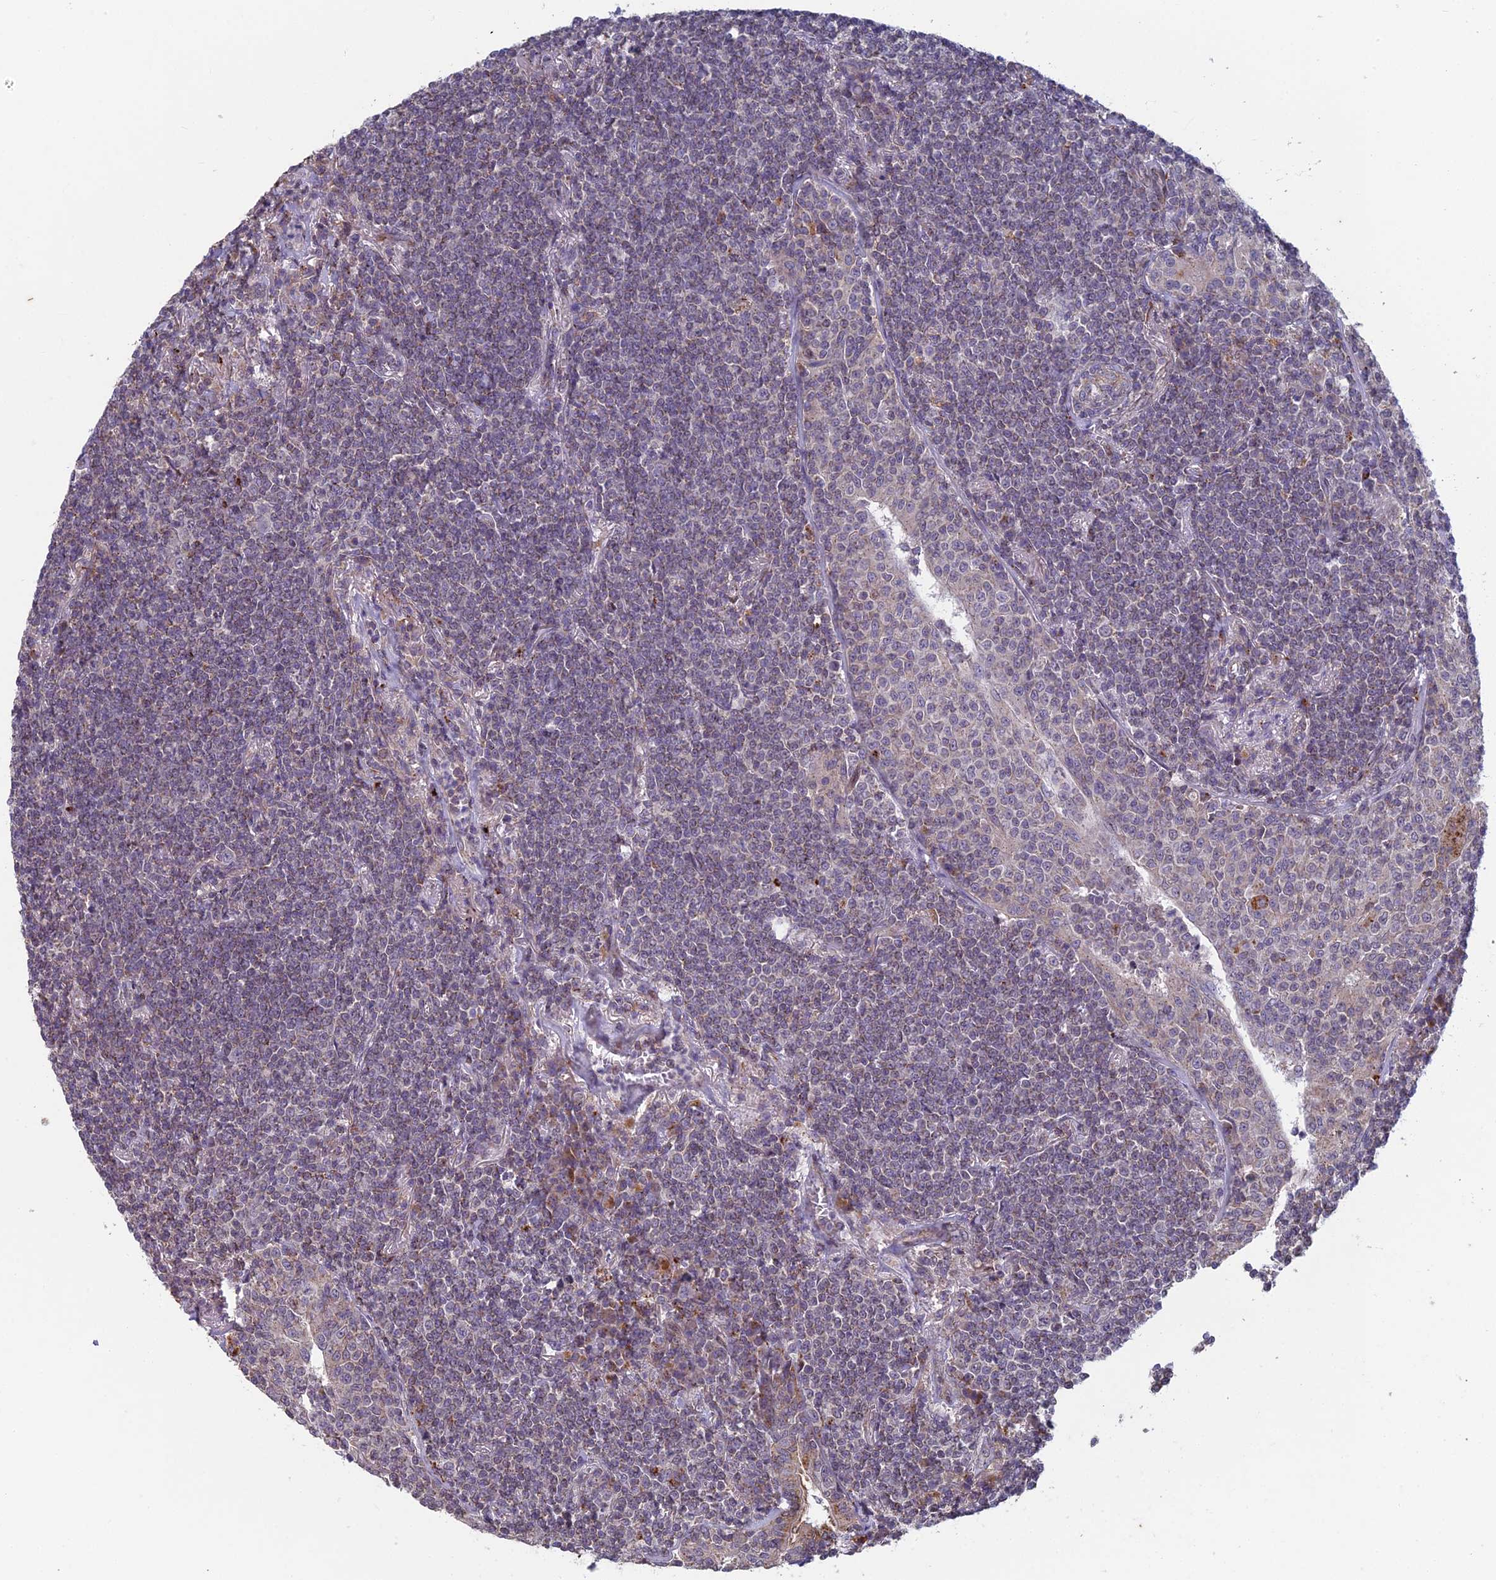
{"staining": {"intensity": "negative", "quantity": "none", "location": "none"}, "tissue": "lymphoma", "cell_type": "Tumor cells", "image_type": "cancer", "snomed": [{"axis": "morphology", "description": "Malignant lymphoma, non-Hodgkin's type, Low grade"}, {"axis": "topography", "description": "Lung"}], "caption": "Immunohistochemistry (IHC) histopathology image of lymphoma stained for a protein (brown), which displays no positivity in tumor cells.", "gene": "FOXS1", "patient": {"sex": "female", "age": 71}}